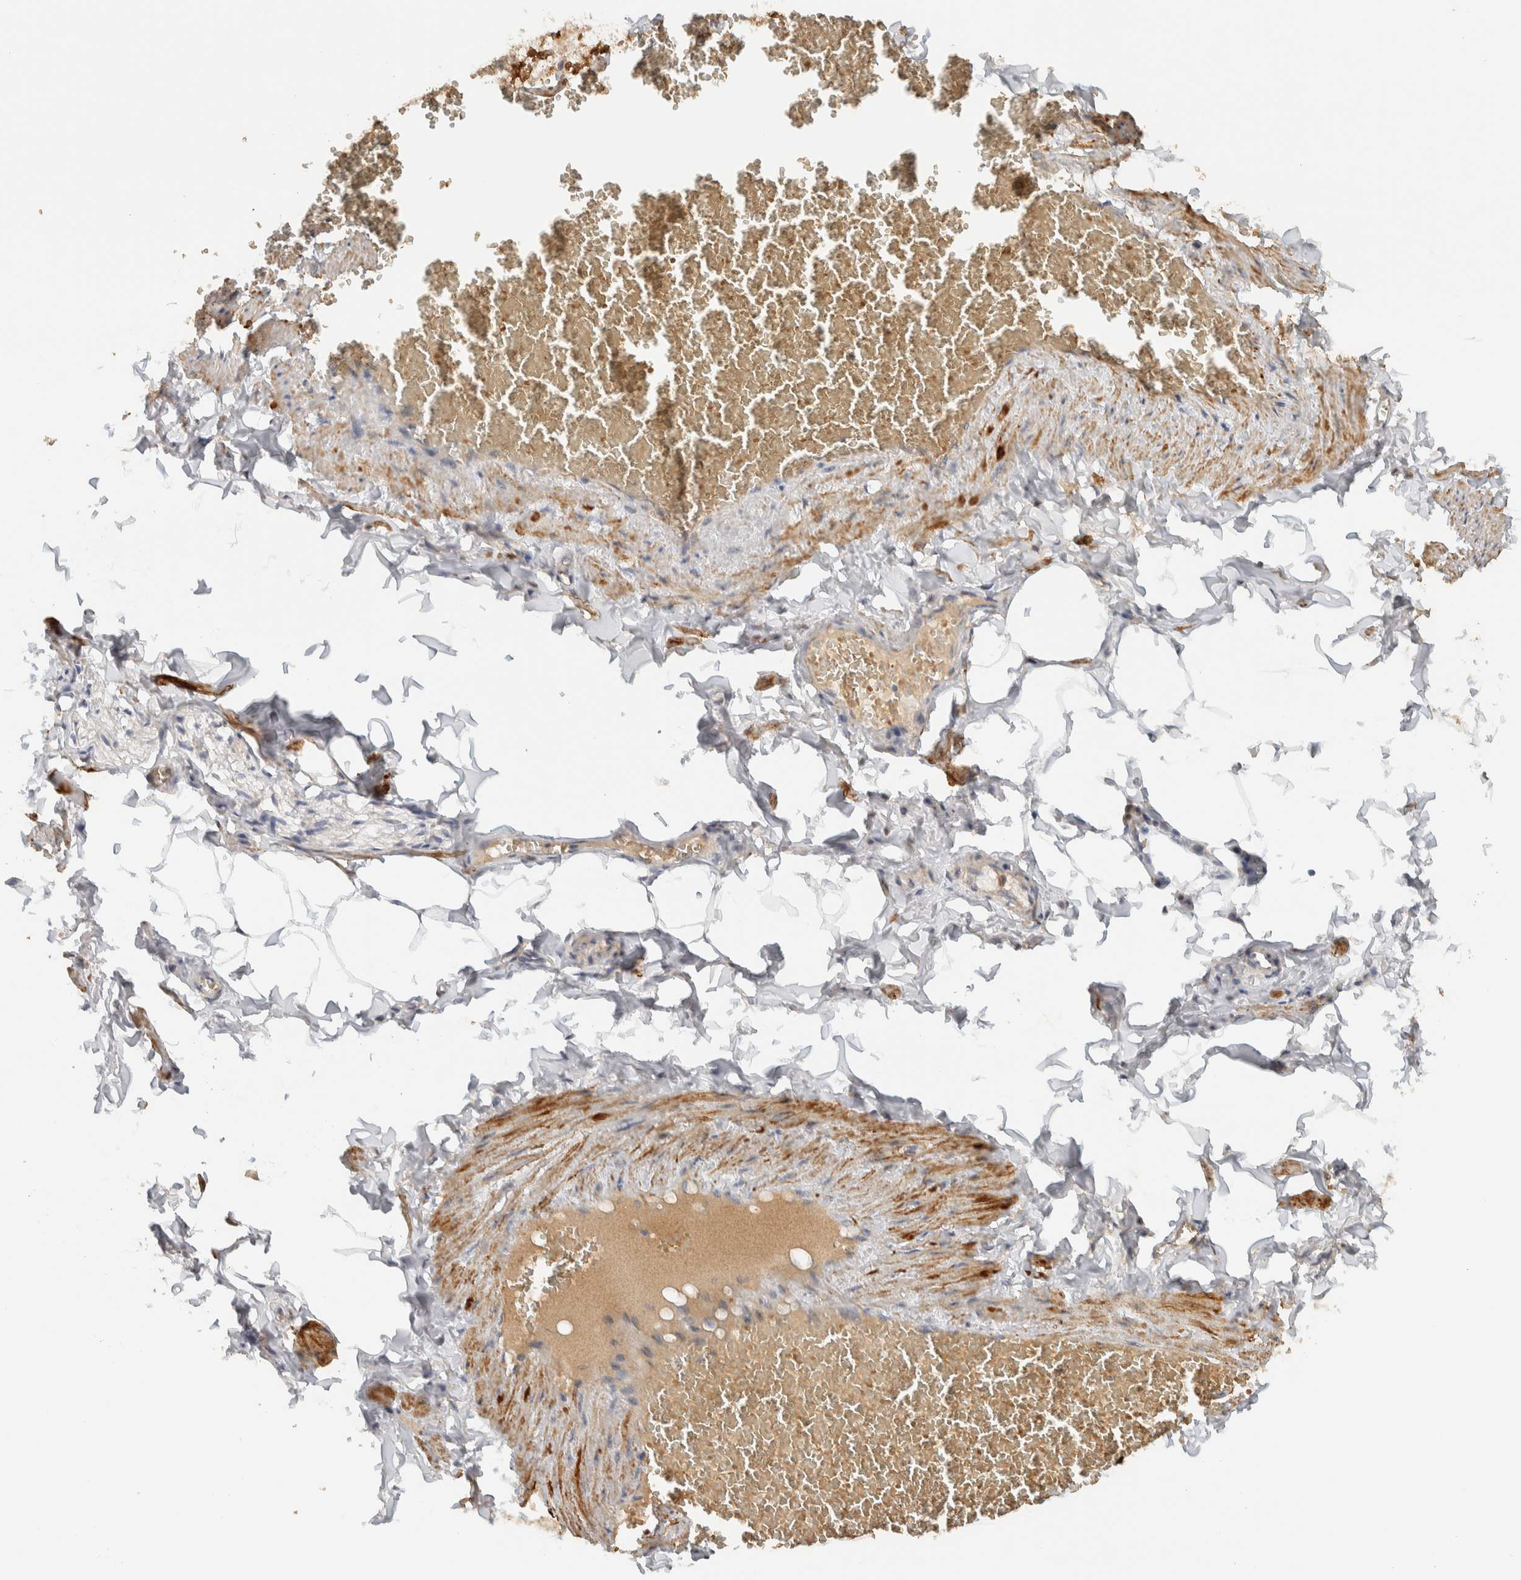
{"staining": {"intensity": "negative", "quantity": "none", "location": "none"}, "tissue": "adipose tissue", "cell_type": "Adipocytes", "image_type": "normal", "snomed": [{"axis": "morphology", "description": "Normal tissue, NOS"}, {"axis": "topography", "description": "Vascular tissue"}], "caption": "Human adipose tissue stained for a protein using immunohistochemistry (IHC) shows no positivity in adipocytes.", "gene": "TTI2", "patient": {"sex": "male", "age": 41}}